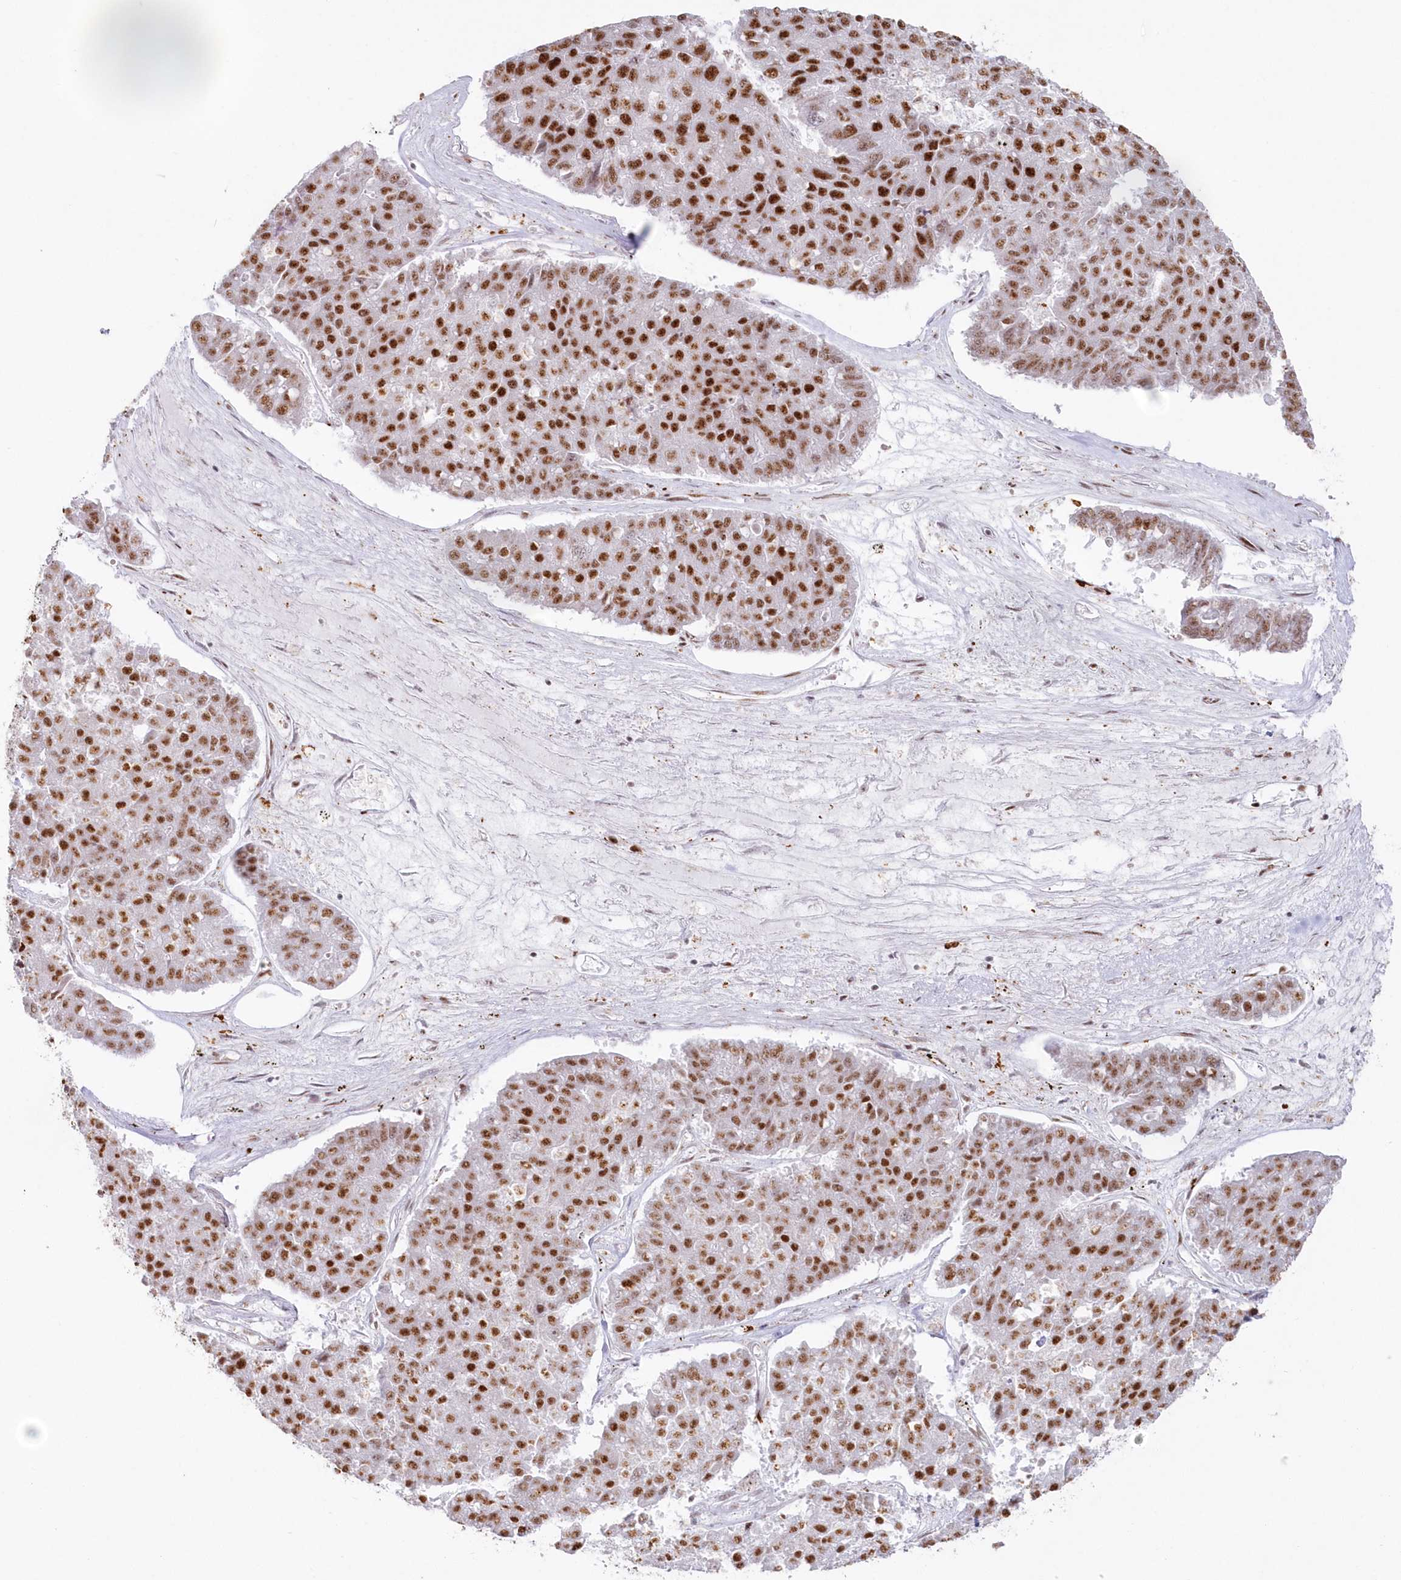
{"staining": {"intensity": "strong", "quantity": ">75%", "location": "nuclear"}, "tissue": "pancreatic cancer", "cell_type": "Tumor cells", "image_type": "cancer", "snomed": [{"axis": "morphology", "description": "Adenocarcinoma, NOS"}, {"axis": "topography", "description": "Pancreas"}], "caption": "Human pancreatic cancer (adenocarcinoma) stained for a protein (brown) displays strong nuclear positive staining in approximately >75% of tumor cells.", "gene": "DDX46", "patient": {"sex": "male", "age": 50}}